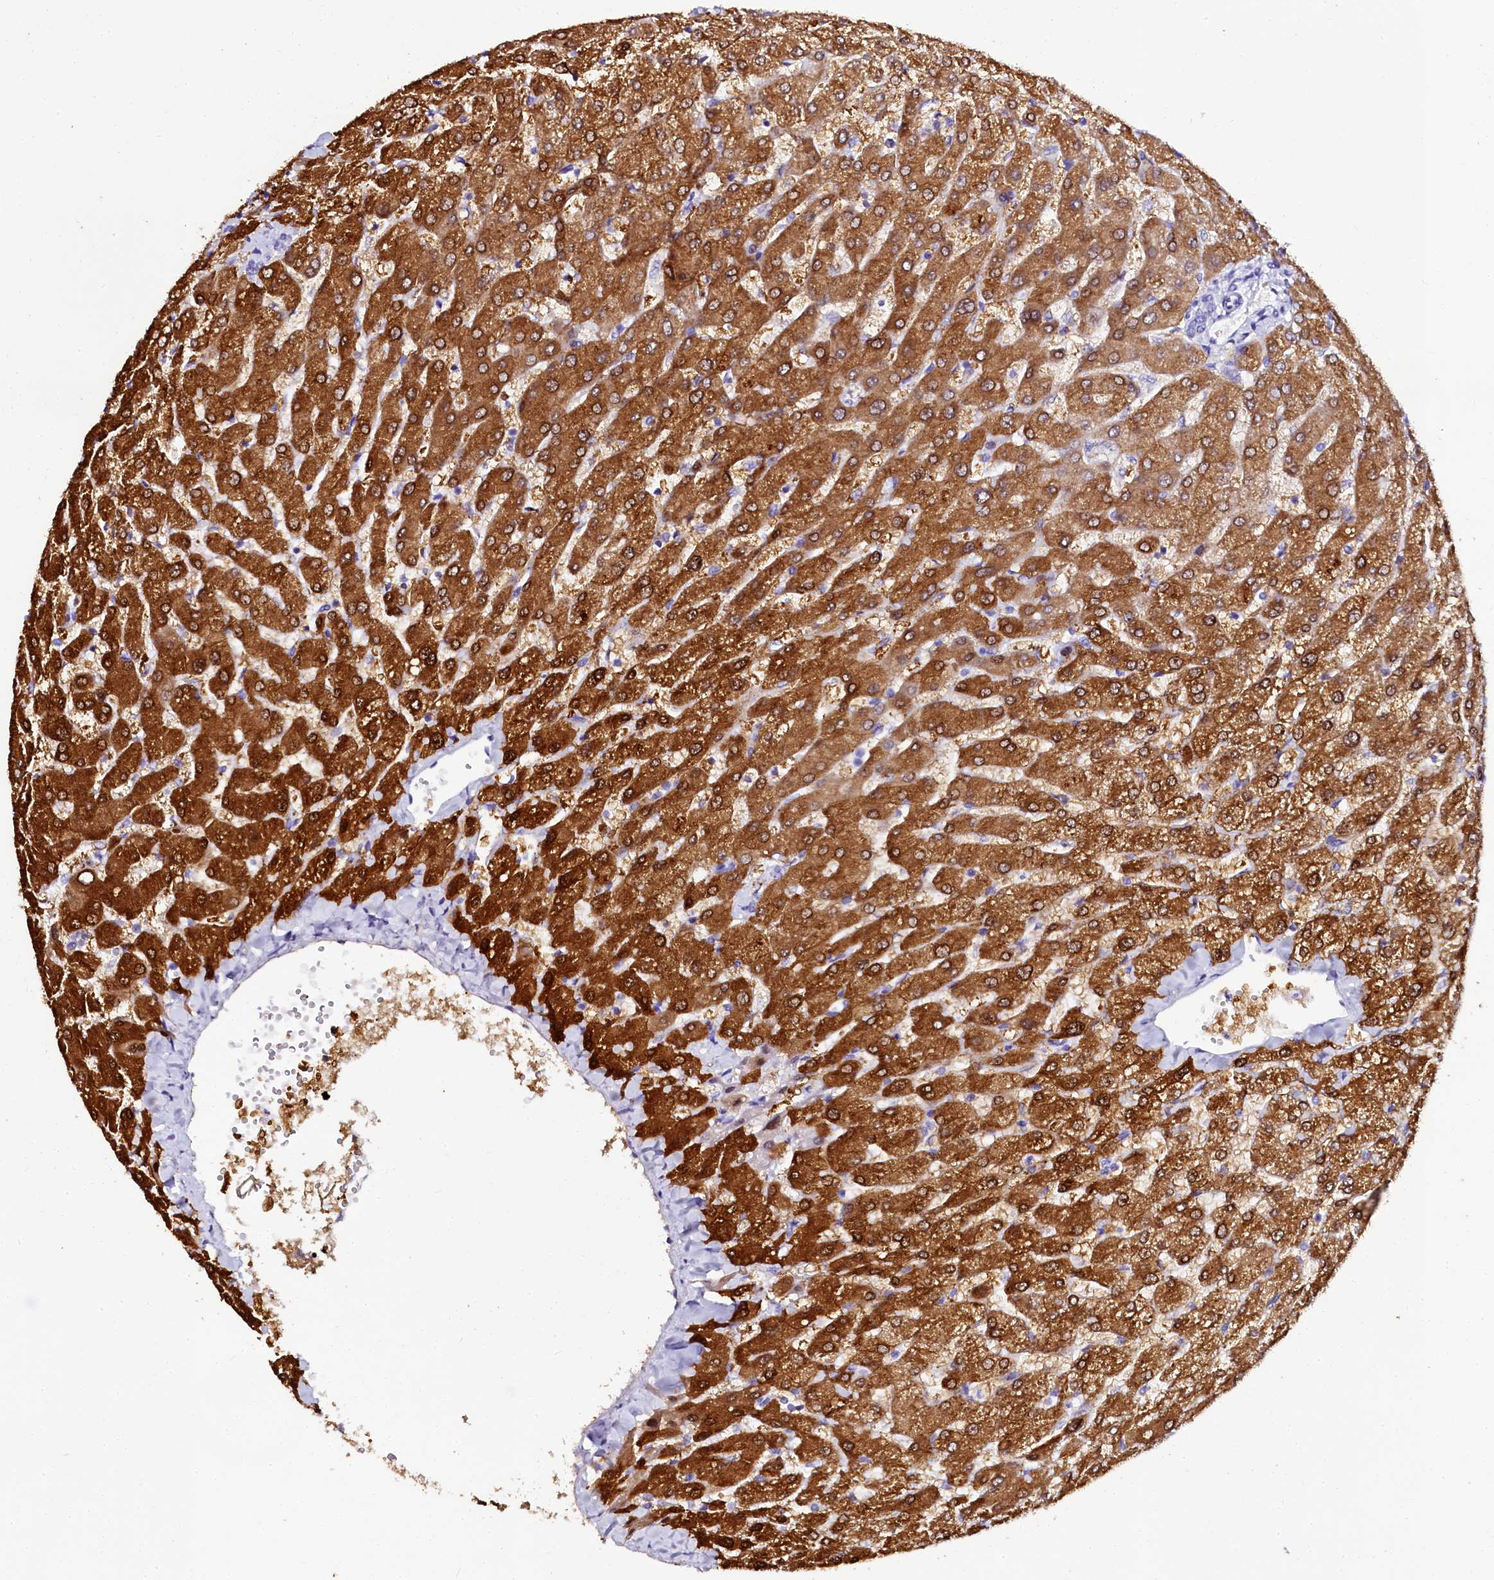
{"staining": {"intensity": "negative", "quantity": "none", "location": "none"}, "tissue": "liver", "cell_type": "Cholangiocytes", "image_type": "normal", "snomed": [{"axis": "morphology", "description": "Normal tissue, NOS"}, {"axis": "topography", "description": "Liver"}], "caption": "Histopathology image shows no significant protein expression in cholangiocytes of normal liver. Brightfield microscopy of IHC stained with DAB (3,3'-diaminobenzidine) (brown) and hematoxylin (blue), captured at high magnification.", "gene": "SORD", "patient": {"sex": "male", "age": 55}}